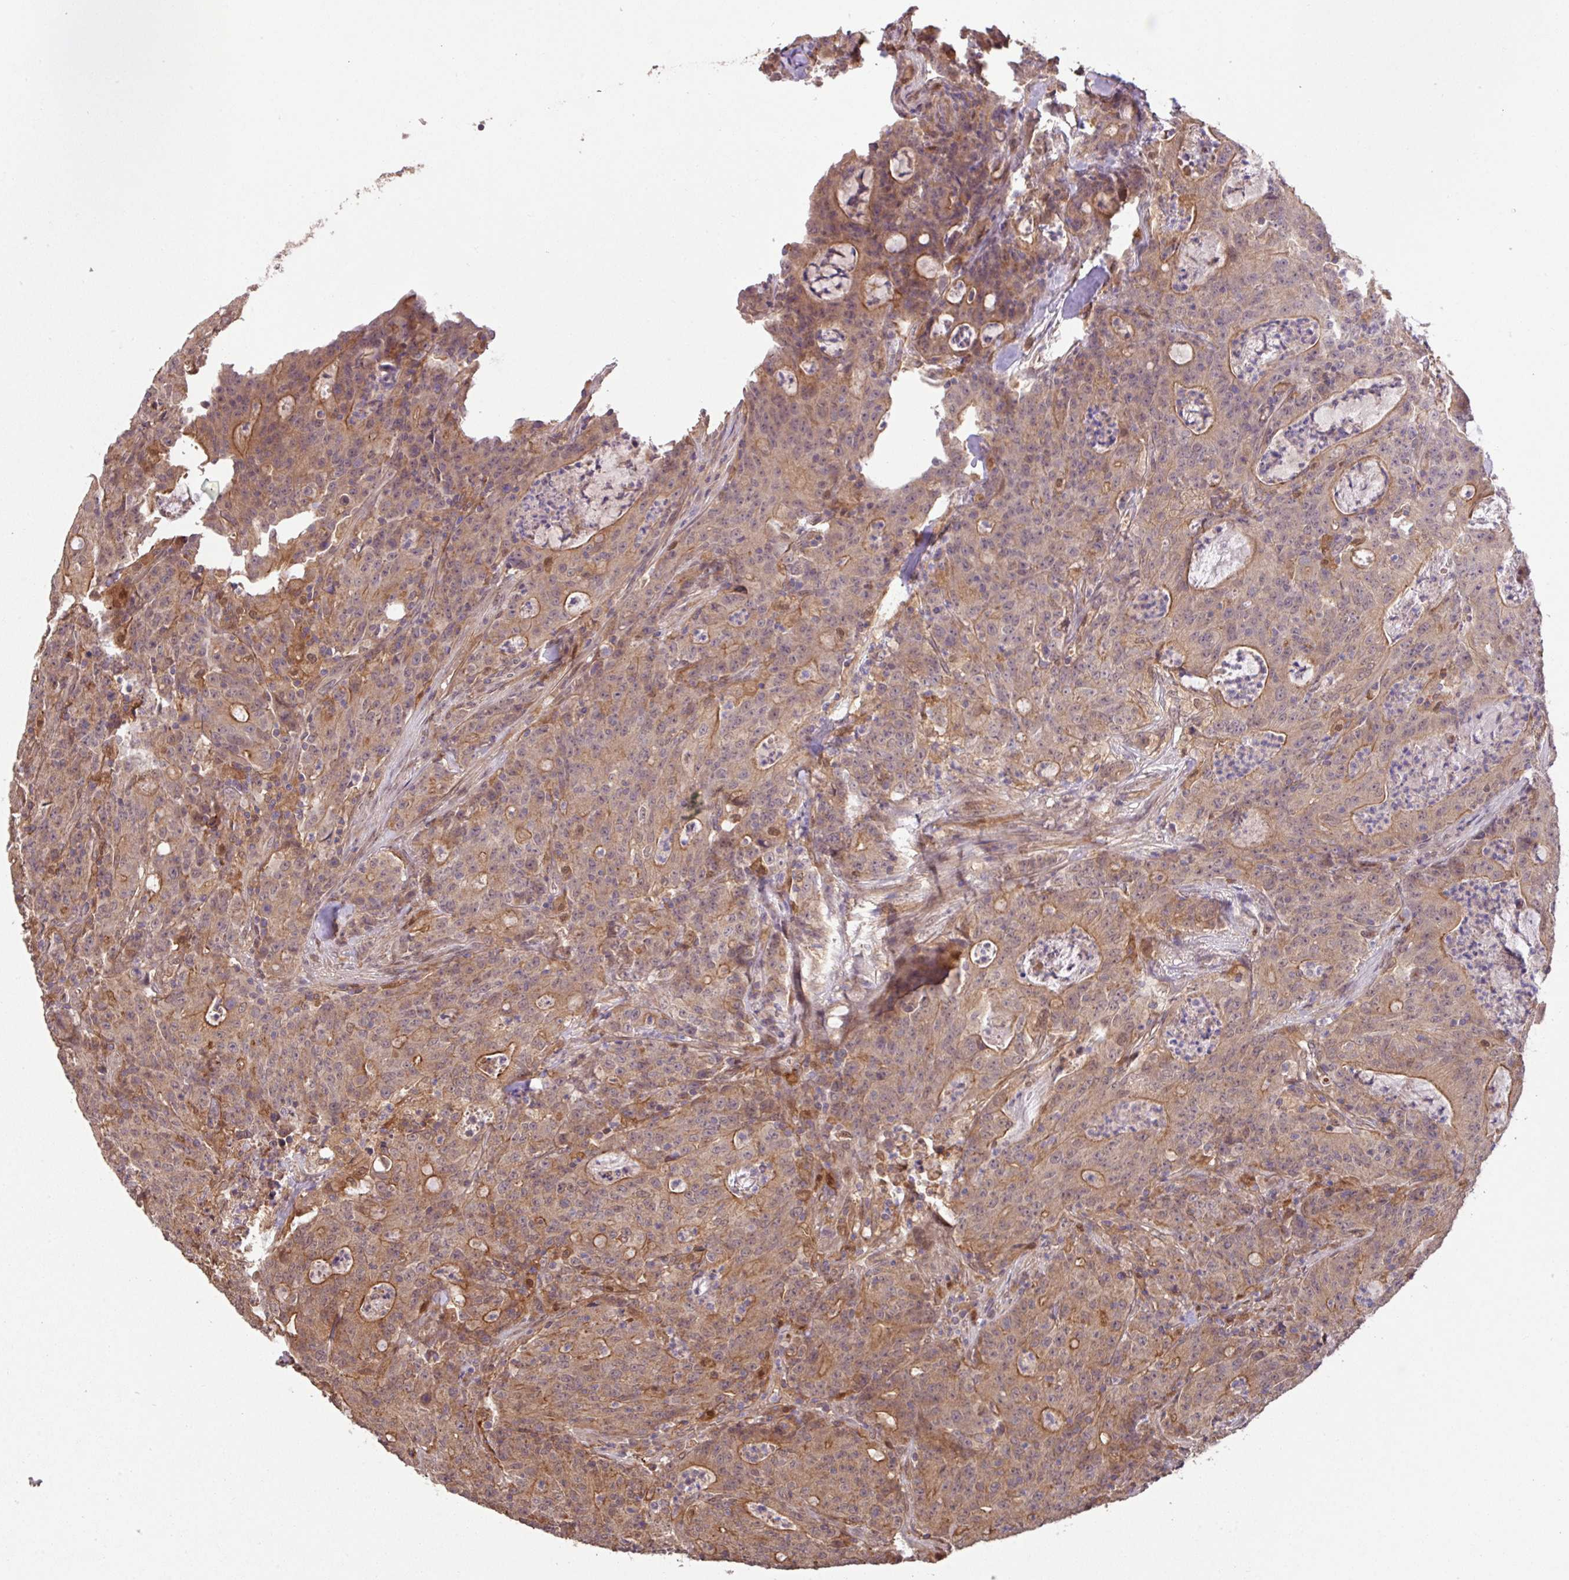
{"staining": {"intensity": "moderate", "quantity": "25%-75%", "location": "cytoplasmic/membranous"}, "tissue": "colorectal cancer", "cell_type": "Tumor cells", "image_type": "cancer", "snomed": [{"axis": "morphology", "description": "Adenocarcinoma, NOS"}, {"axis": "topography", "description": "Colon"}], "caption": "The immunohistochemical stain shows moderate cytoplasmic/membranous staining in tumor cells of adenocarcinoma (colorectal) tissue.", "gene": "ARPIN", "patient": {"sex": "male", "age": 83}}